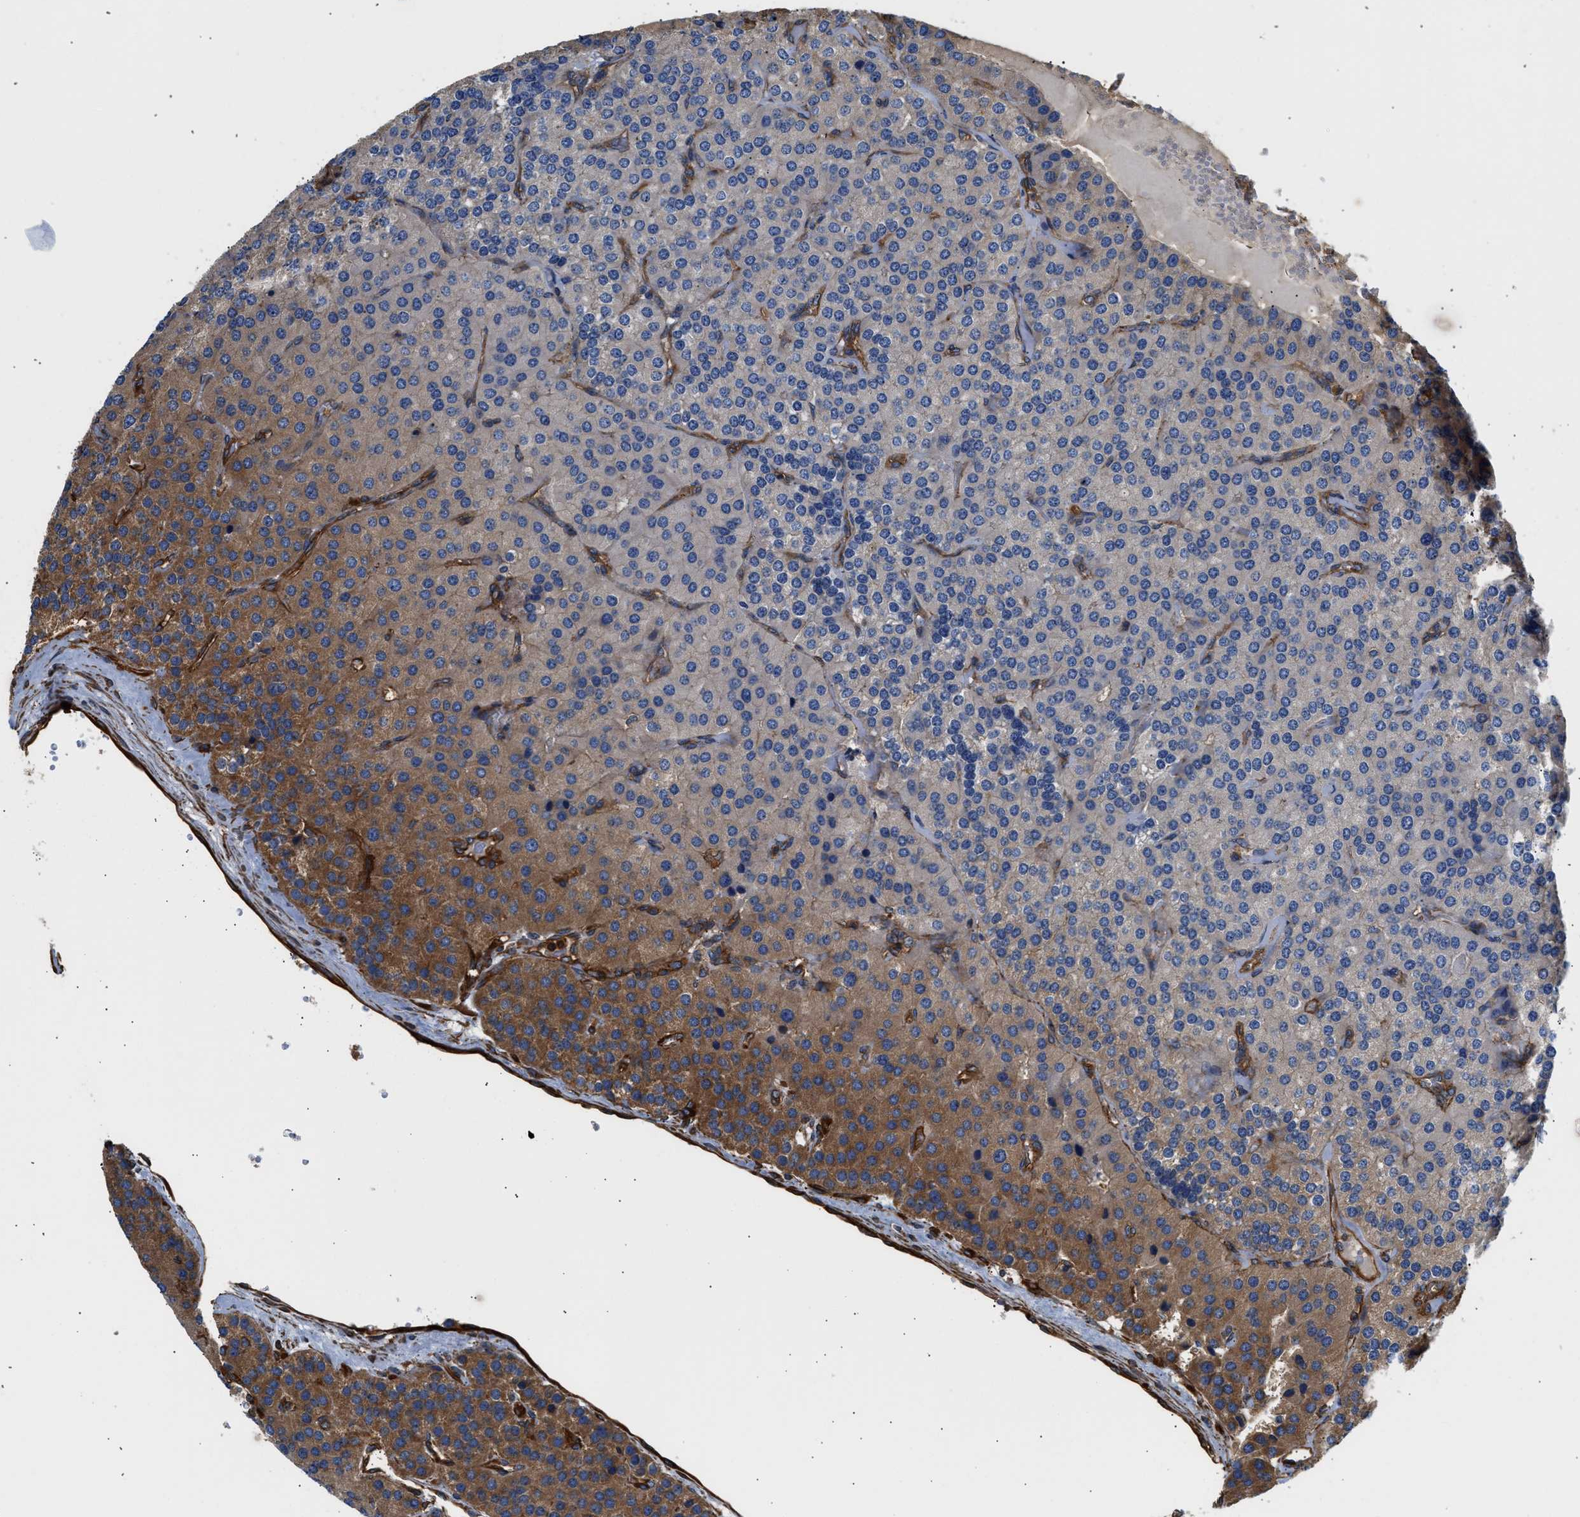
{"staining": {"intensity": "moderate", "quantity": "<25%", "location": "cytoplasmic/membranous"}, "tissue": "parathyroid gland", "cell_type": "Glandular cells", "image_type": "normal", "snomed": [{"axis": "morphology", "description": "Normal tissue, NOS"}, {"axis": "morphology", "description": "Adenoma, NOS"}, {"axis": "topography", "description": "Parathyroid gland"}], "caption": "DAB immunohistochemical staining of normal parathyroid gland shows moderate cytoplasmic/membranous protein positivity in about <25% of glandular cells. (DAB IHC, brown staining for protein, blue staining for nuclei).", "gene": "SAMD9L", "patient": {"sex": "female", "age": 86}}